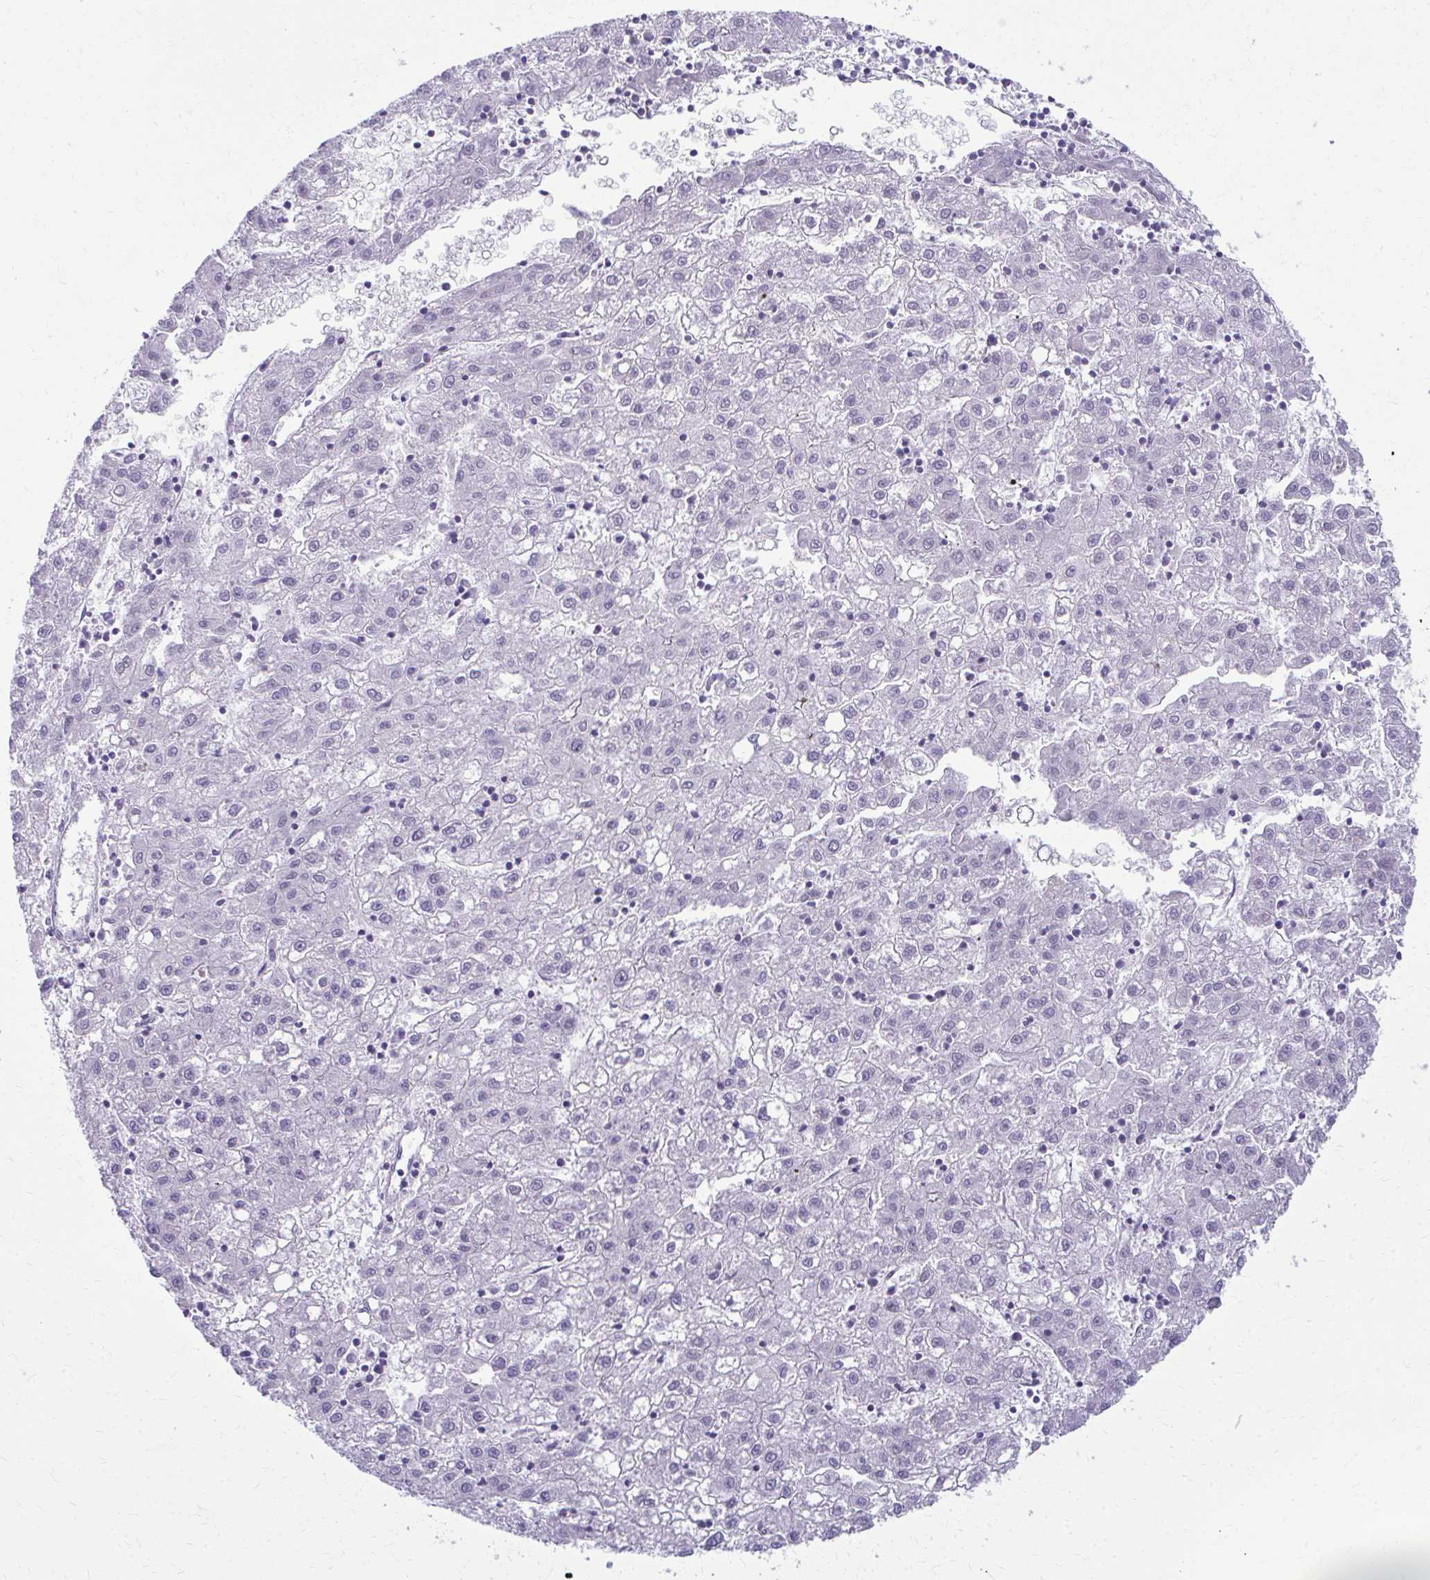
{"staining": {"intensity": "negative", "quantity": "none", "location": "none"}, "tissue": "liver cancer", "cell_type": "Tumor cells", "image_type": "cancer", "snomed": [{"axis": "morphology", "description": "Carcinoma, Hepatocellular, NOS"}, {"axis": "topography", "description": "Liver"}], "caption": "The histopathology image reveals no staining of tumor cells in liver hepatocellular carcinoma.", "gene": "MAF1", "patient": {"sex": "male", "age": 72}}